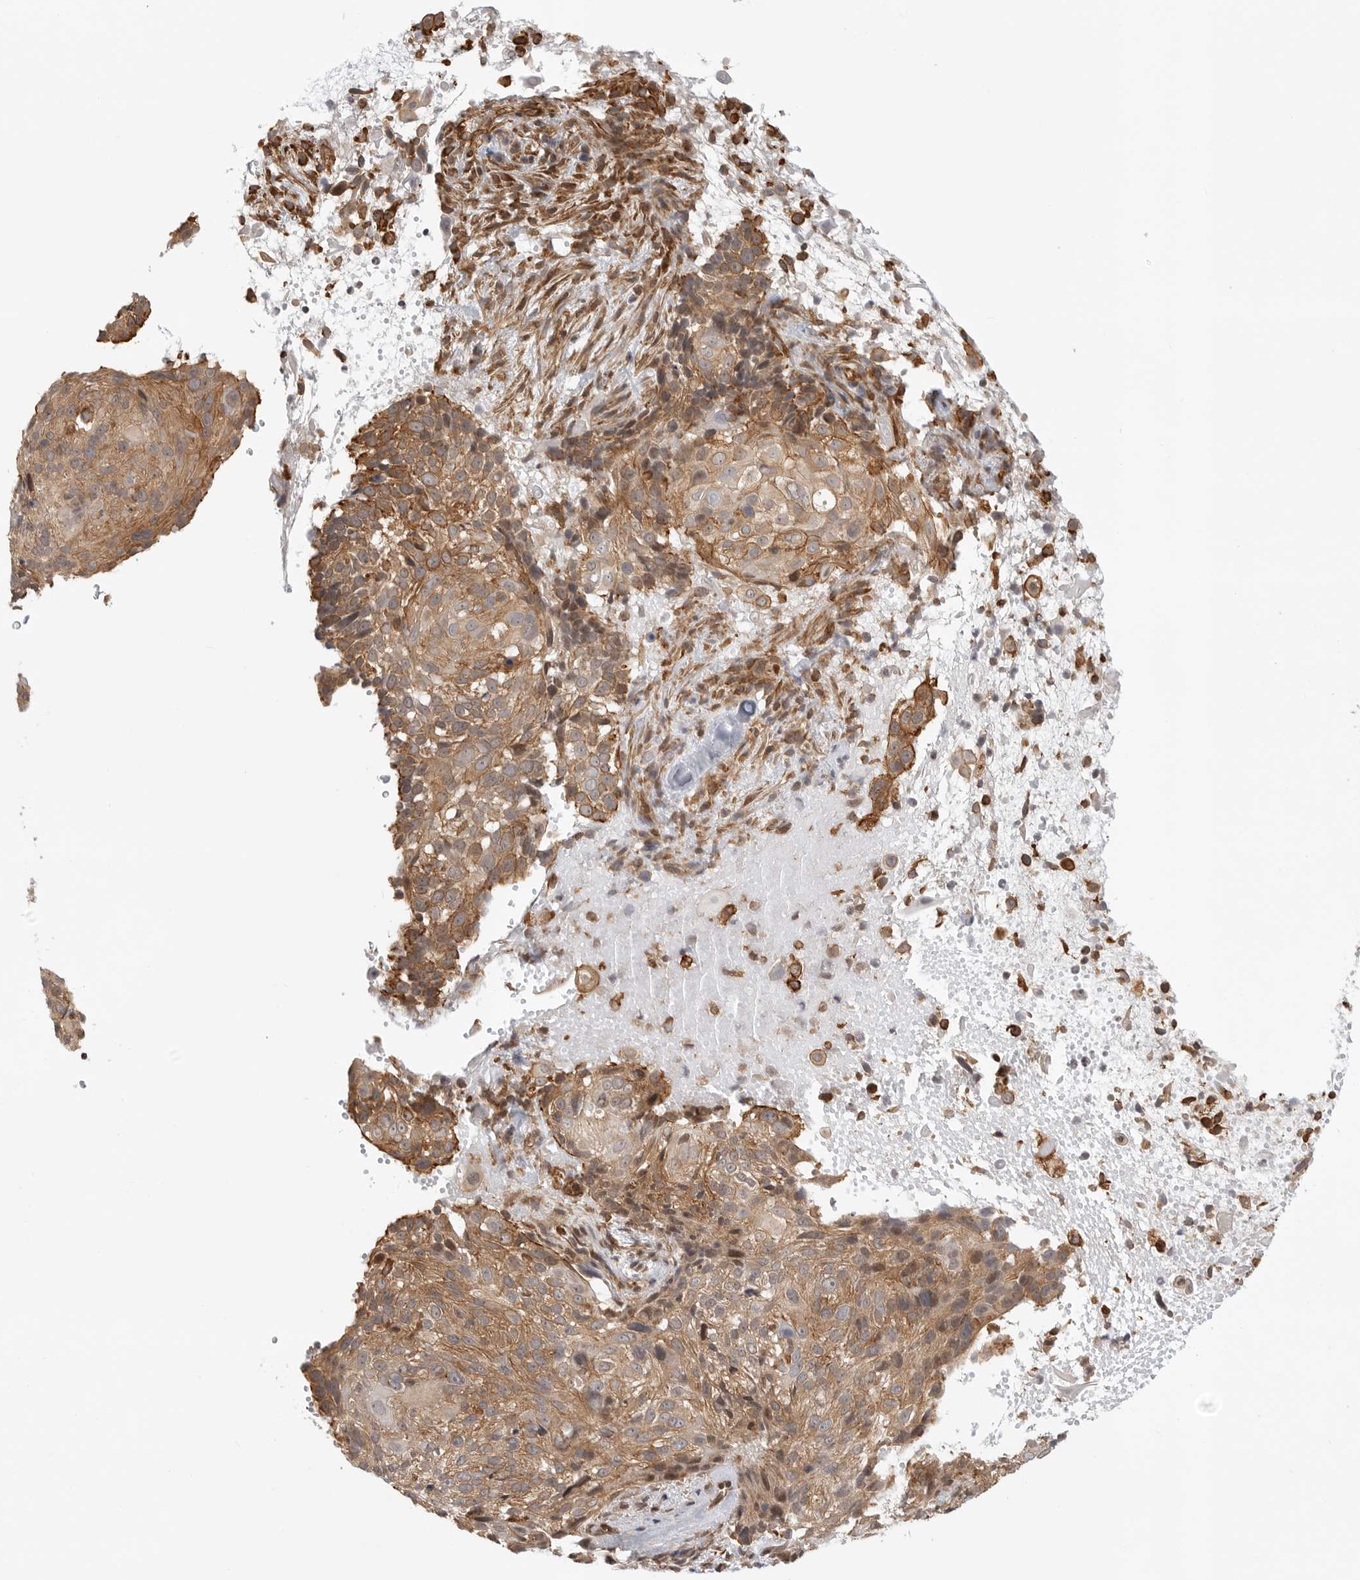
{"staining": {"intensity": "moderate", "quantity": ">75%", "location": "cytoplasmic/membranous"}, "tissue": "cervical cancer", "cell_type": "Tumor cells", "image_type": "cancer", "snomed": [{"axis": "morphology", "description": "Squamous cell carcinoma, NOS"}, {"axis": "topography", "description": "Cervix"}], "caption": "An immunohistochemistry micrograph of neoplastic tissue is shown. Protein staining in brown shows moderate cytoplasmic/membranous positivity in cervical squamous cell carcinoma within tumor cells. (DAB = brown stain, brightfield microscopy at high magnification).", "gene": "ATOH7", "patient": {"sex": "female", "age": 74}}